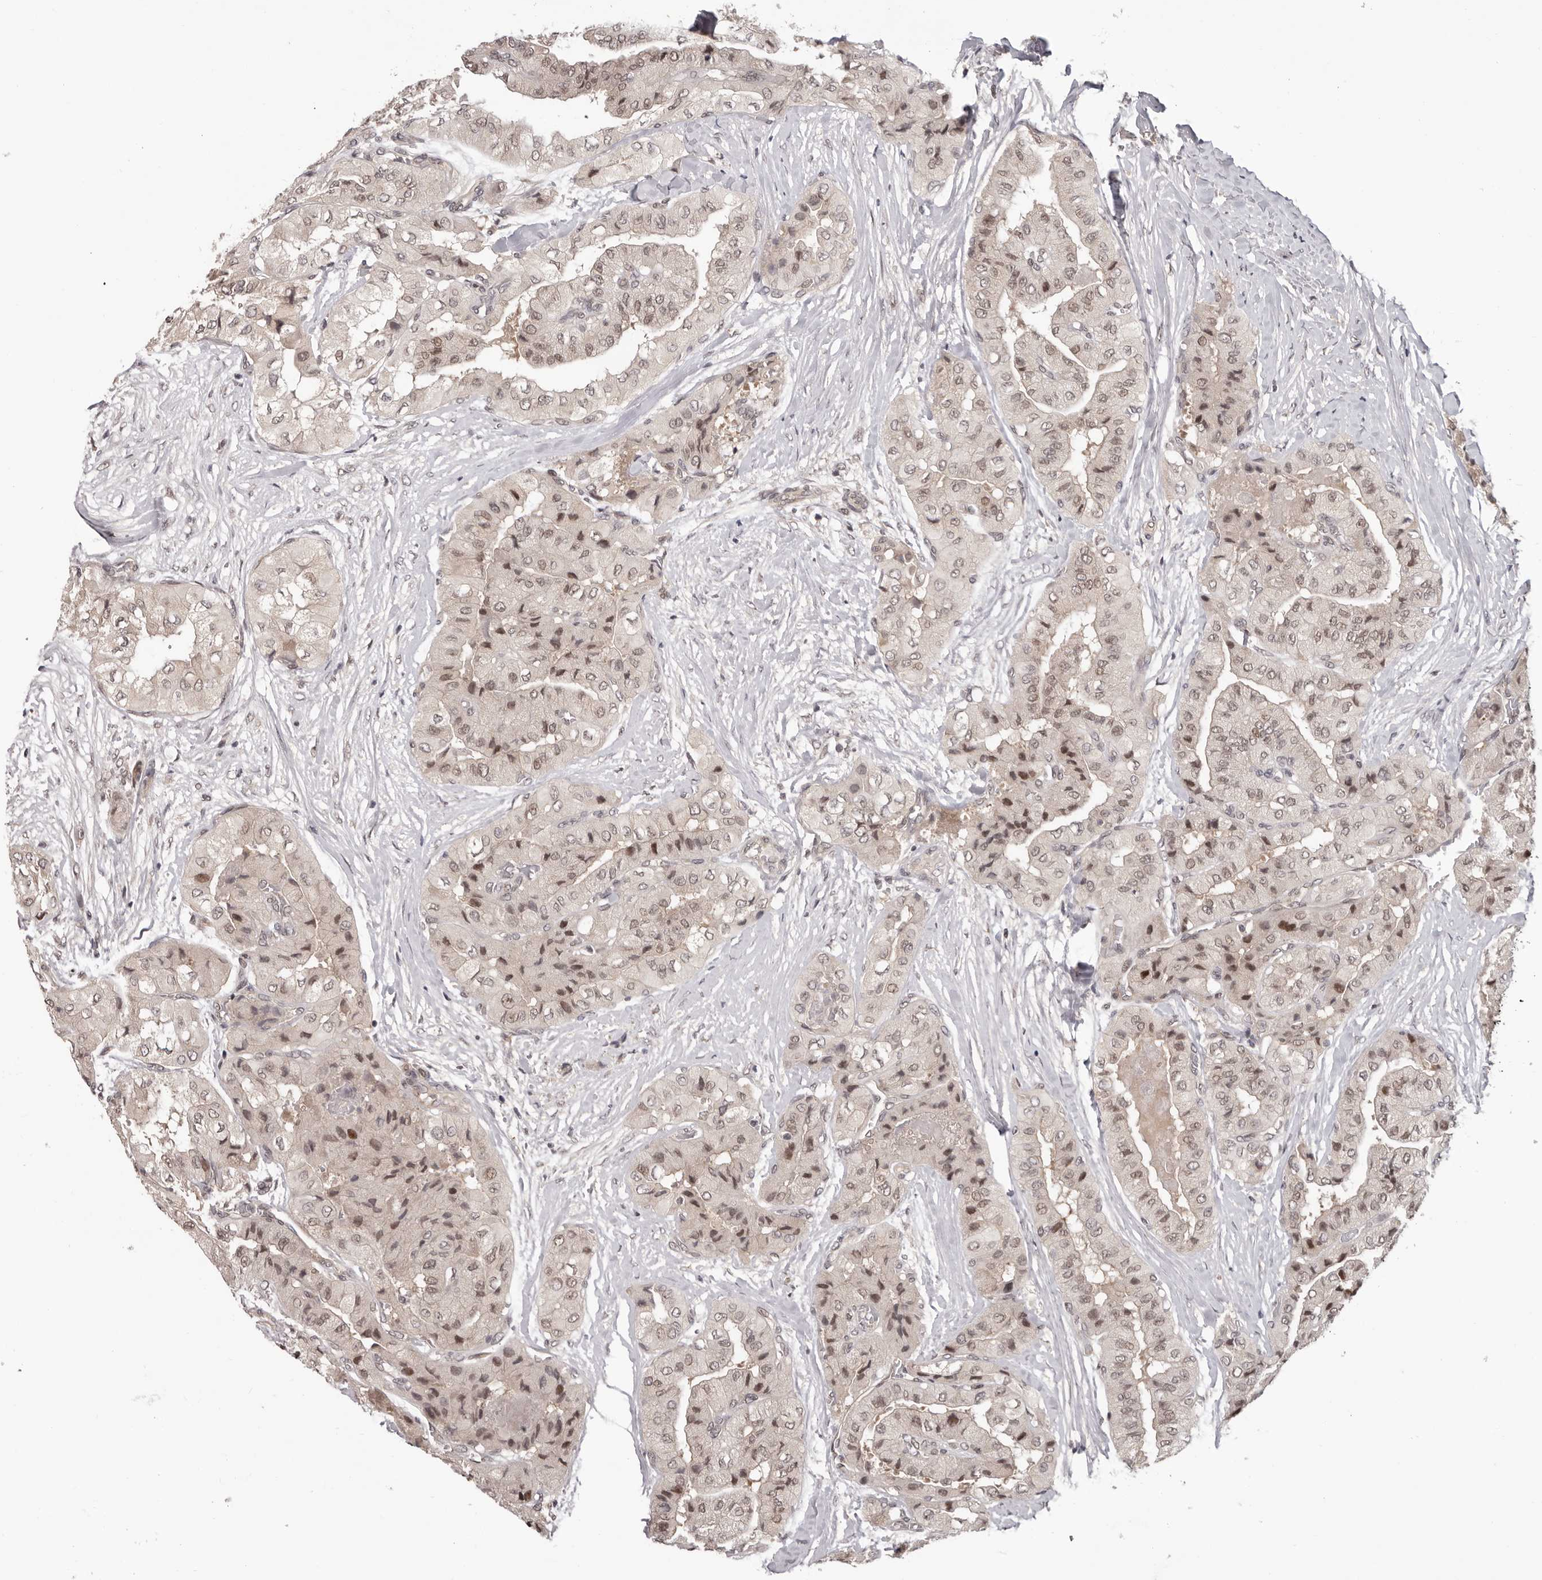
{"staining": {"intensity": "moderate", "quantity": "25%-75%", "location": "nuclear"}, "tissue": "thyroid cancer", "cell_type": "Tumor cells", "image_type": "cancer", "snomed": [{"axis": "morphology", "description": "Papillary adenocarcinoma, NOS"}, {"axis": "topography", "description": "Thyroid gland"}], "caption": "An image of papillary adenocarcinoma (thyroid) stained for a protein demonstrates moderate nuclear brown staining in tumor cells. (IHC, brightfield microscopy, high magnification).", "gene": "TBX5", "patient": {"sex": "female", "age": 59}}